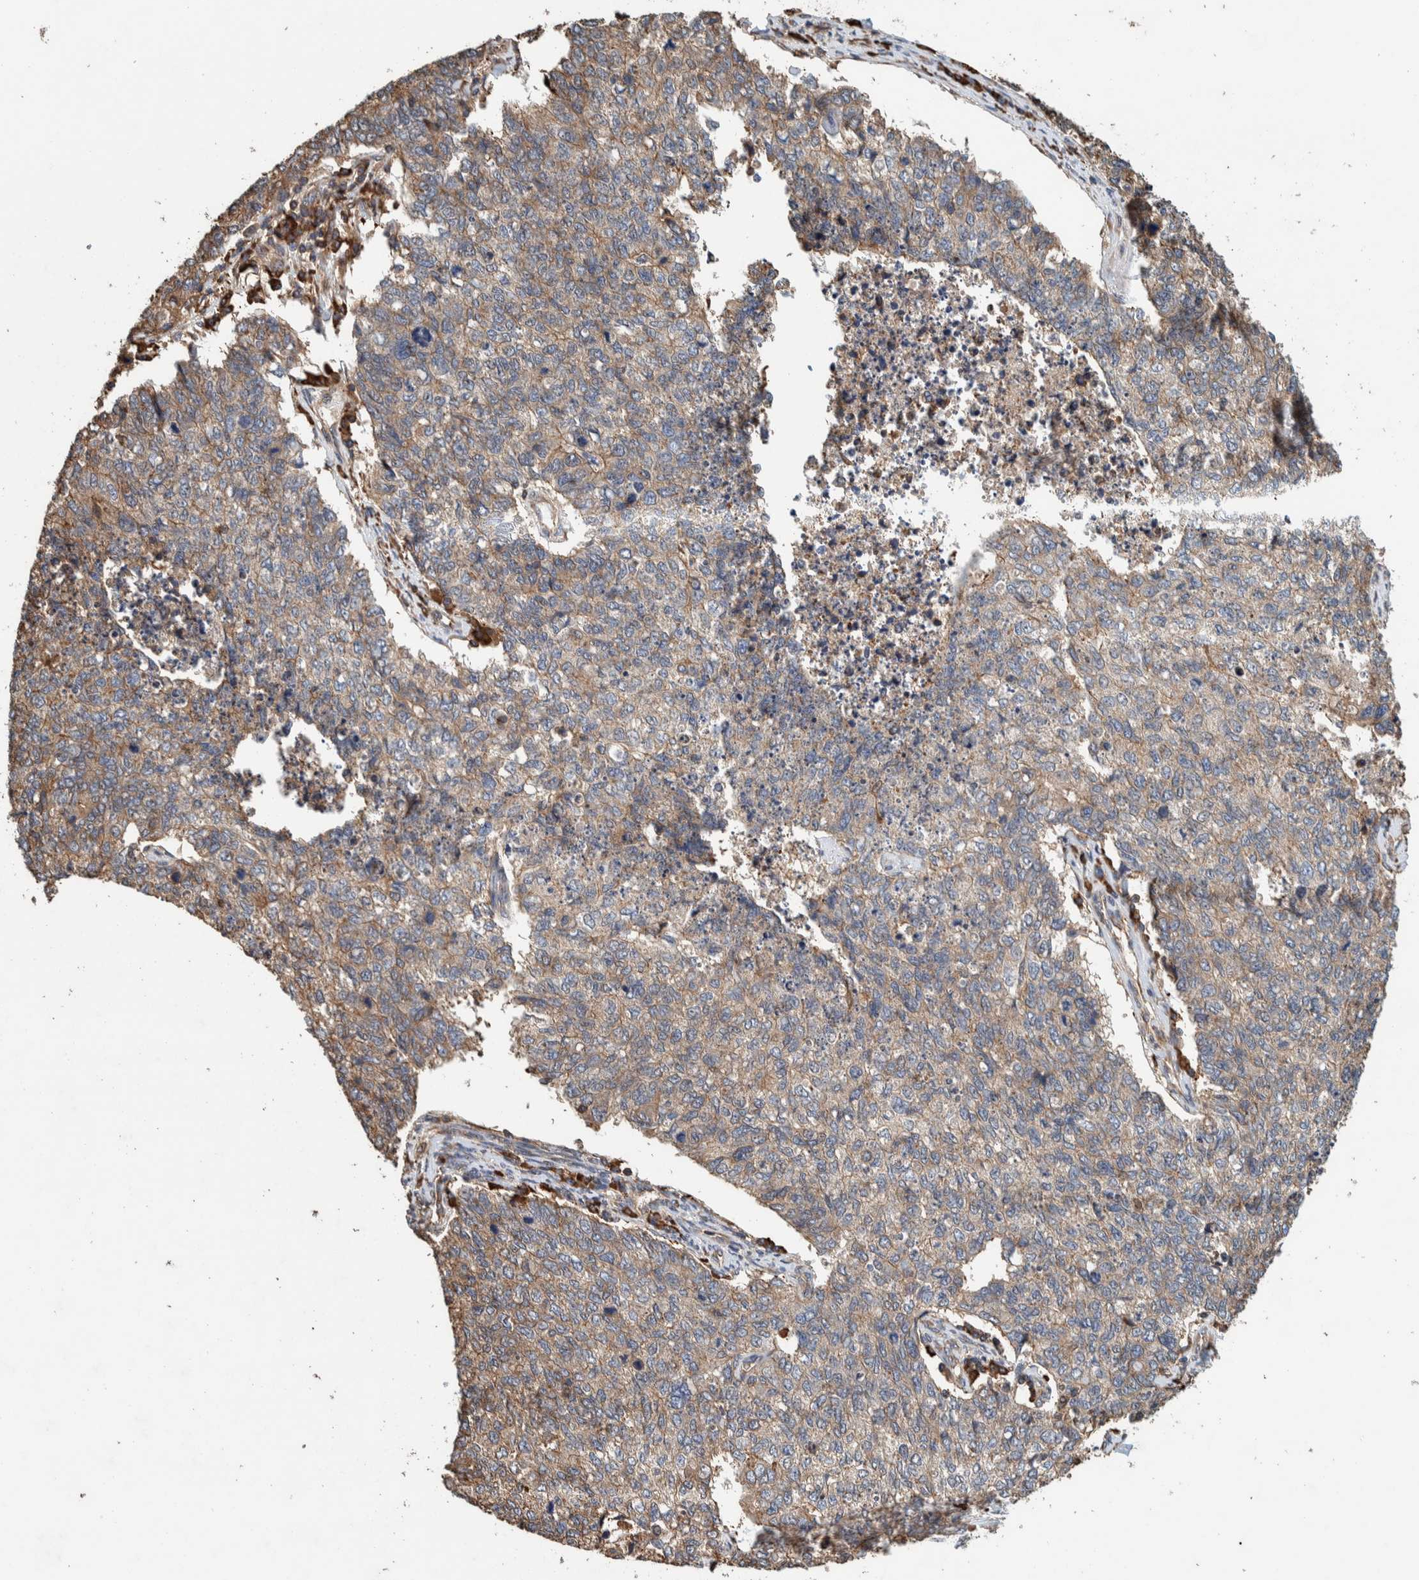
{"staining": {"intensity": "moderate", "quantity": ">75%", "location": "cytoplasmic/membranous"}, "tissue": "cervical cancer", "cell_type": "Tumor cells", "image_type": "cancer", "snomed": [{"axis": "morphology", "description": "Squamous cell carcinoma, NOS"}, {"axis": "topography", "description": "Cervix"}], "caption": "This micrograph displays IHC staining of human squamous cell carcinoma (cervical), with medium moderate cytoplasmic/membranous positivity in about >75% of tumor cells.", "gene": "PLA2G3", "patient": {"sex": "female", "age": 63}}